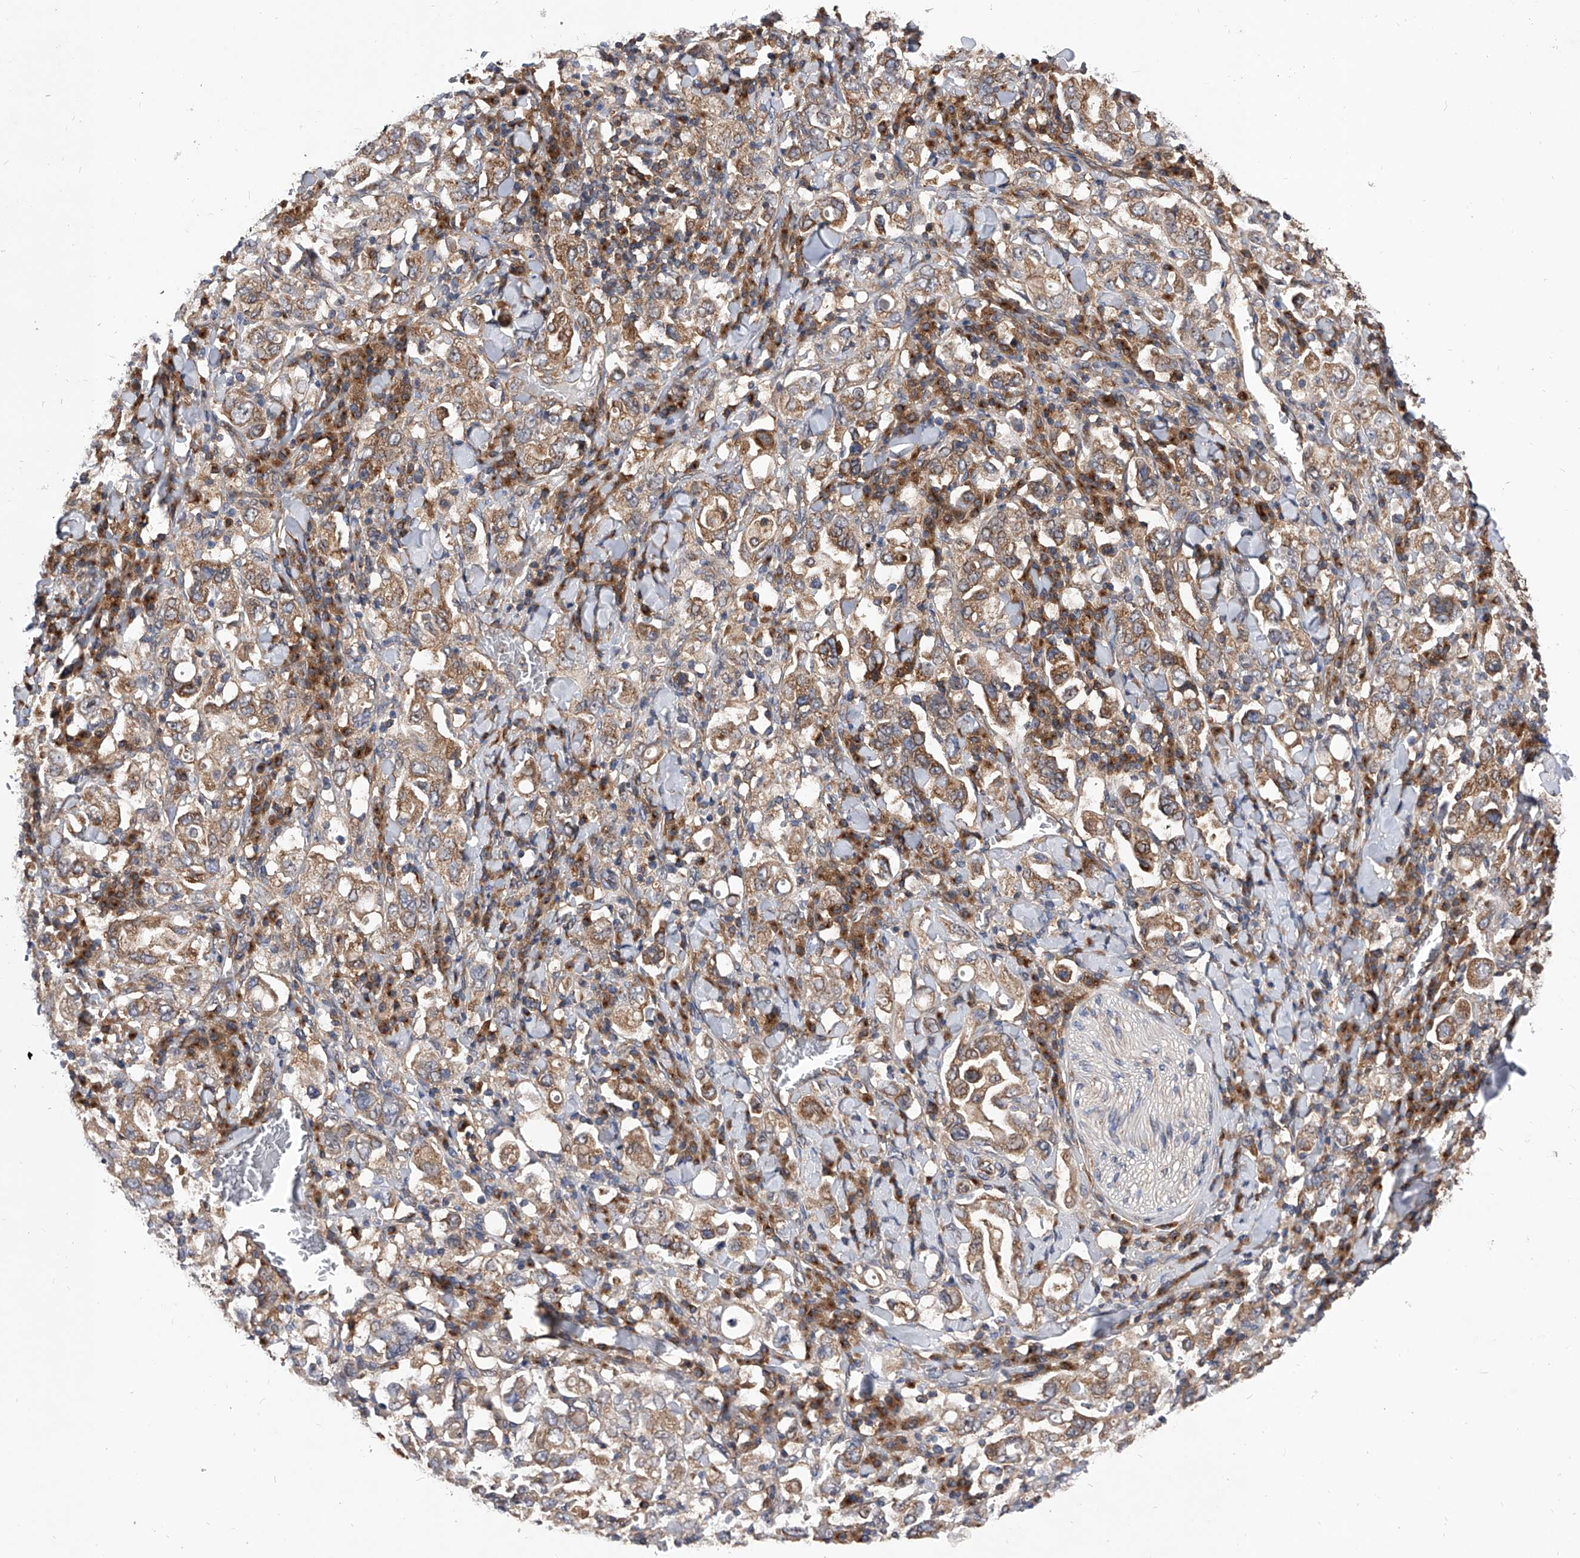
{"staining": {"intensity": "moderate", "quantity": ">75%", "location": "cytoplasmic/membranous"}, "tissue": "stomach cancer", "cell_type": "Tumor cells", "image_type": "cancer", "snomed": [{"axis": "morphology", "description": "Adenocarcinoma, NOS"}, {"axis": "topography", "description": "Stomach, upper"}], "caption": "A photomicrograph of stomach cancer stained for a protein shows moderate cytoplasmic/membranous brown staining in tumor cells.", "gene": "CFAP410", "patient": {"sex": "male", "age": 62}}